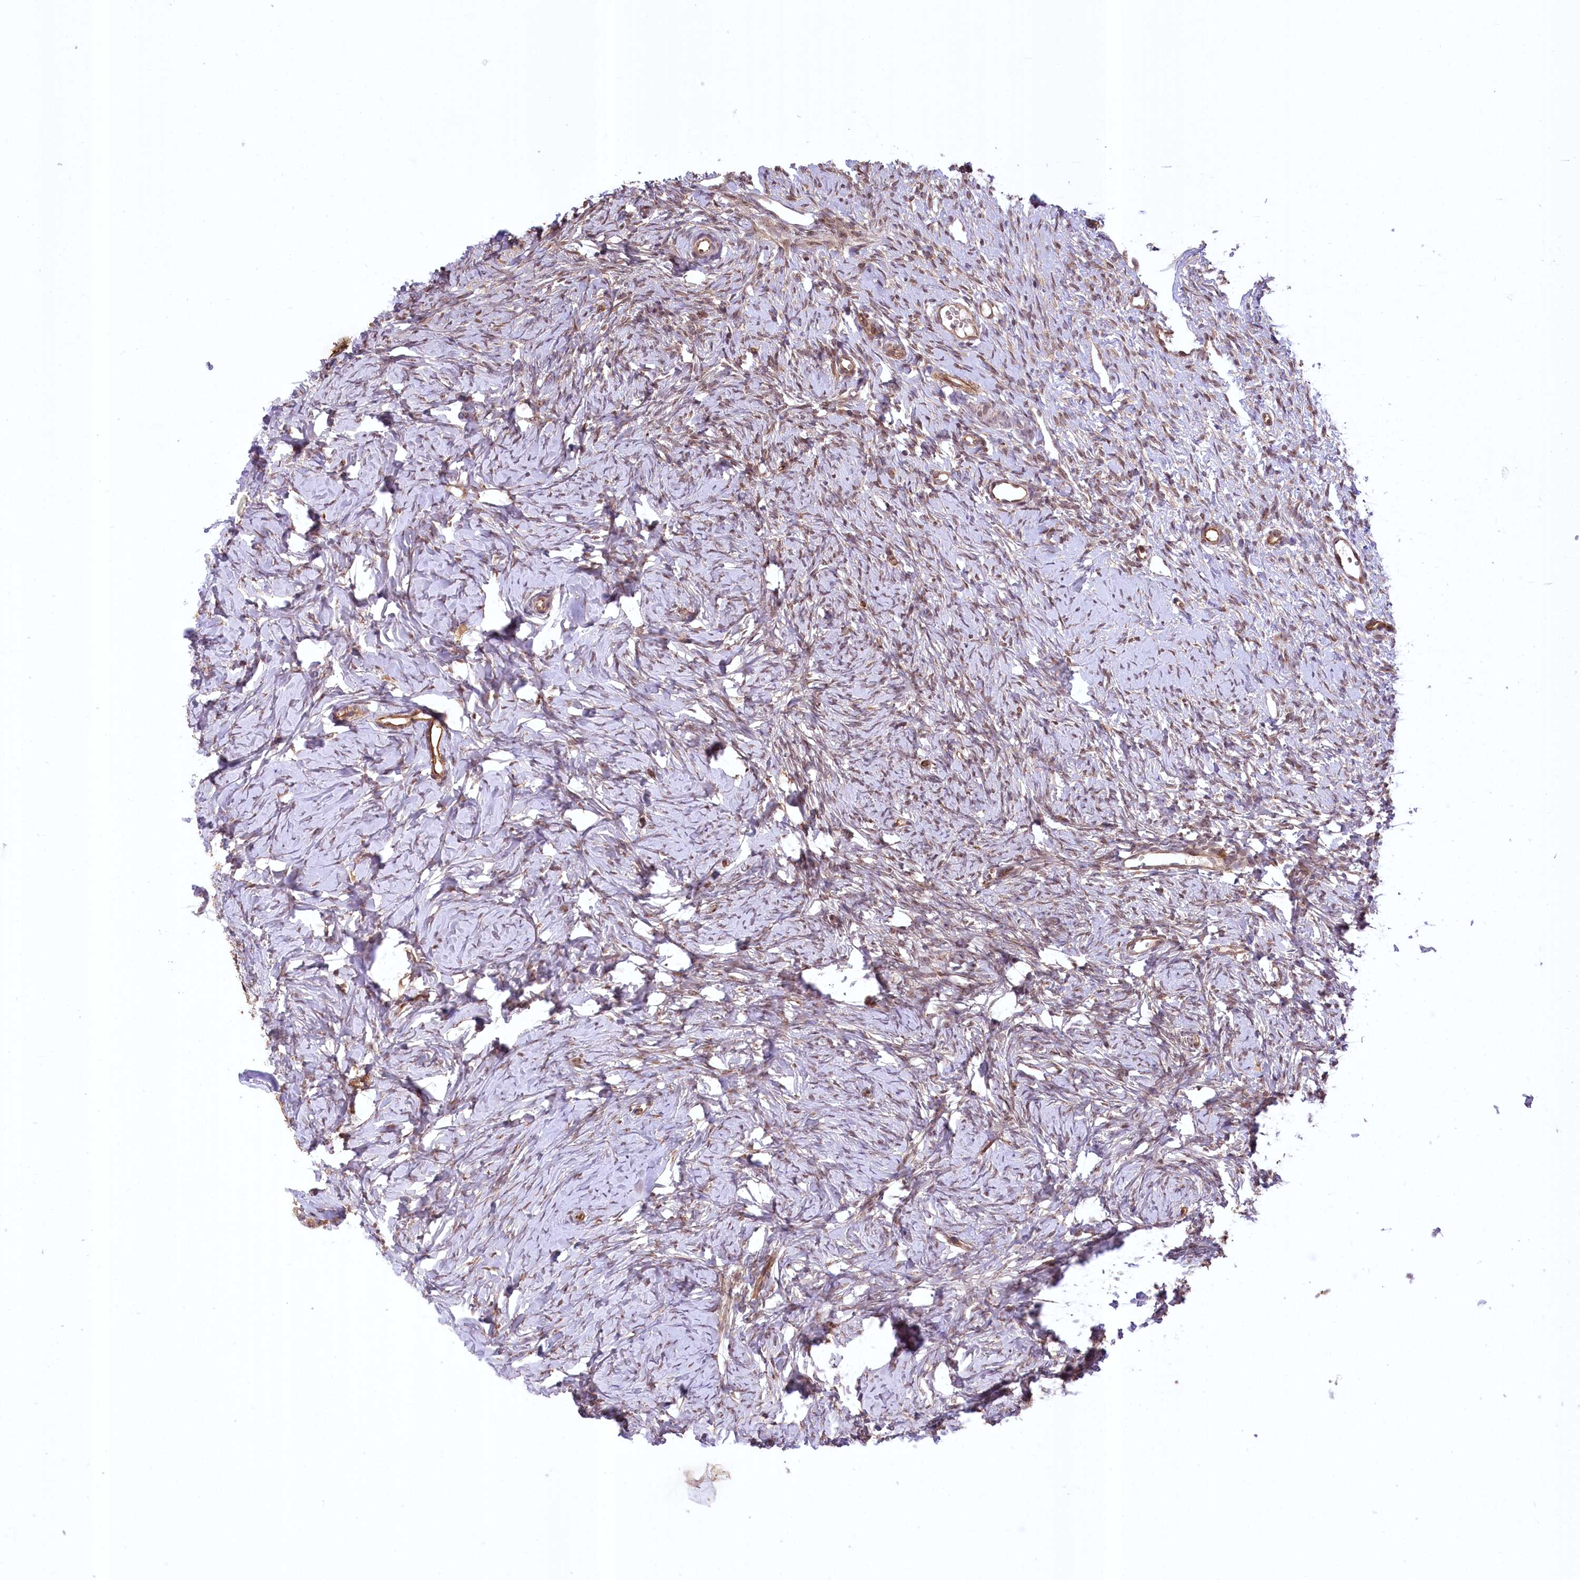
{"staining": {"intensity": "weak", "quantity": "<25%", "location": "cytoplasmic/membranous"}, "tissue": "ovary", "cell_type": "Ovarian stroma cells", "image_type": "normal", "snomed": [{"axis": "morphology", "description": "Normal tissue, NOS"}, {"axis": "topography", "description": "Ovary"}], "caption": "High power microscopy micrograph of an immunohistochemistry (IHC) histopathology image of normal ovary, revealing no significant expression in ovarian stroma cells.", "gene": "SERGEF", "patient": {"sex": "female", "age": 51}}